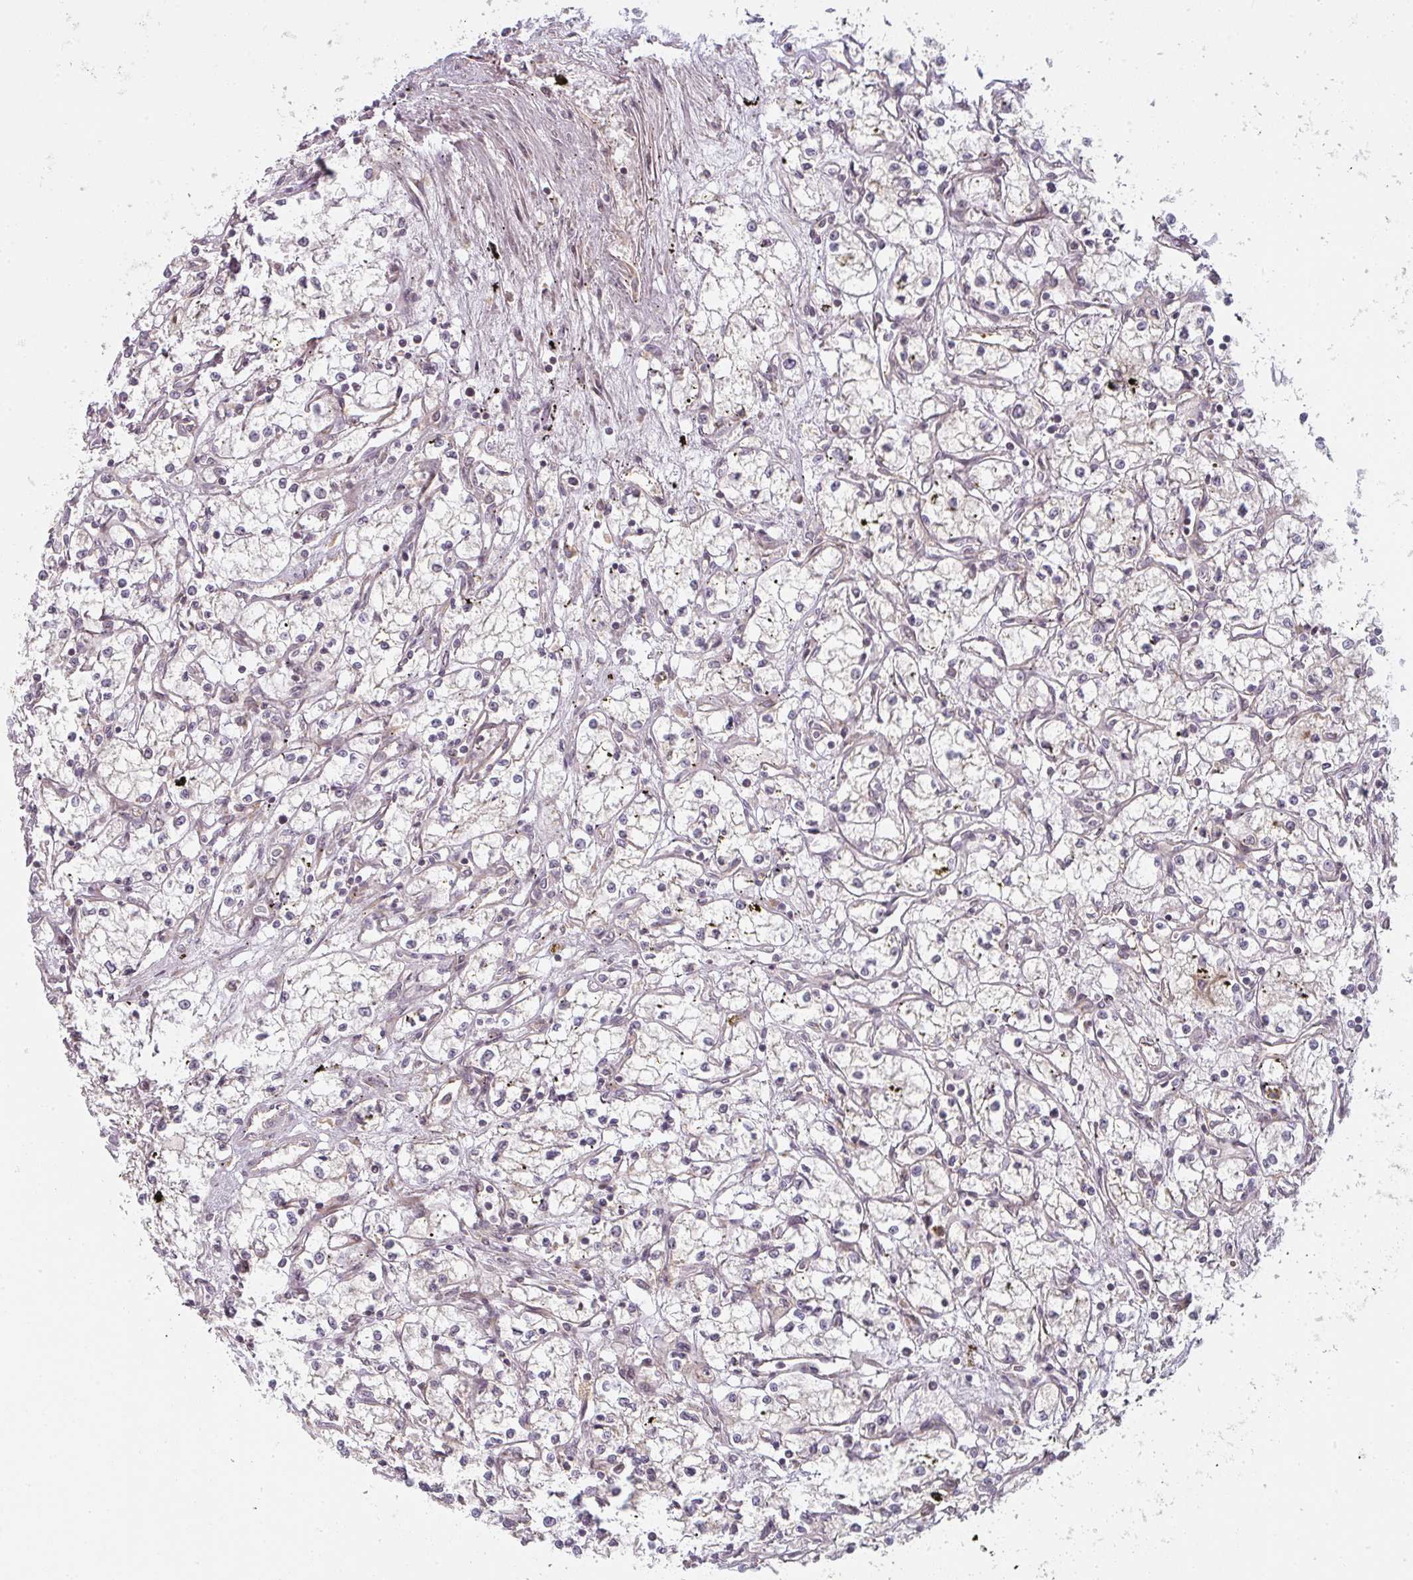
{"staining": {"intensity": "negative", "quantity": "none", "location": "none"}, "tissue": "renal cancer", "cell_type": "Tumor cells", "image_type": "cancer", "snomed": [{"axis": "morphology", "description": "Adenocarcinoma, NOS"}, {"axis": "topography", "description": "Kidney"}], "caption": "A high-resolution micrograph shows IHC staining of adenocarcinoma (renal), which exhibits no significant positivity in tumor cells.", "gene": "CNOT1", "patient": {"sex": "male", "age": 59}}